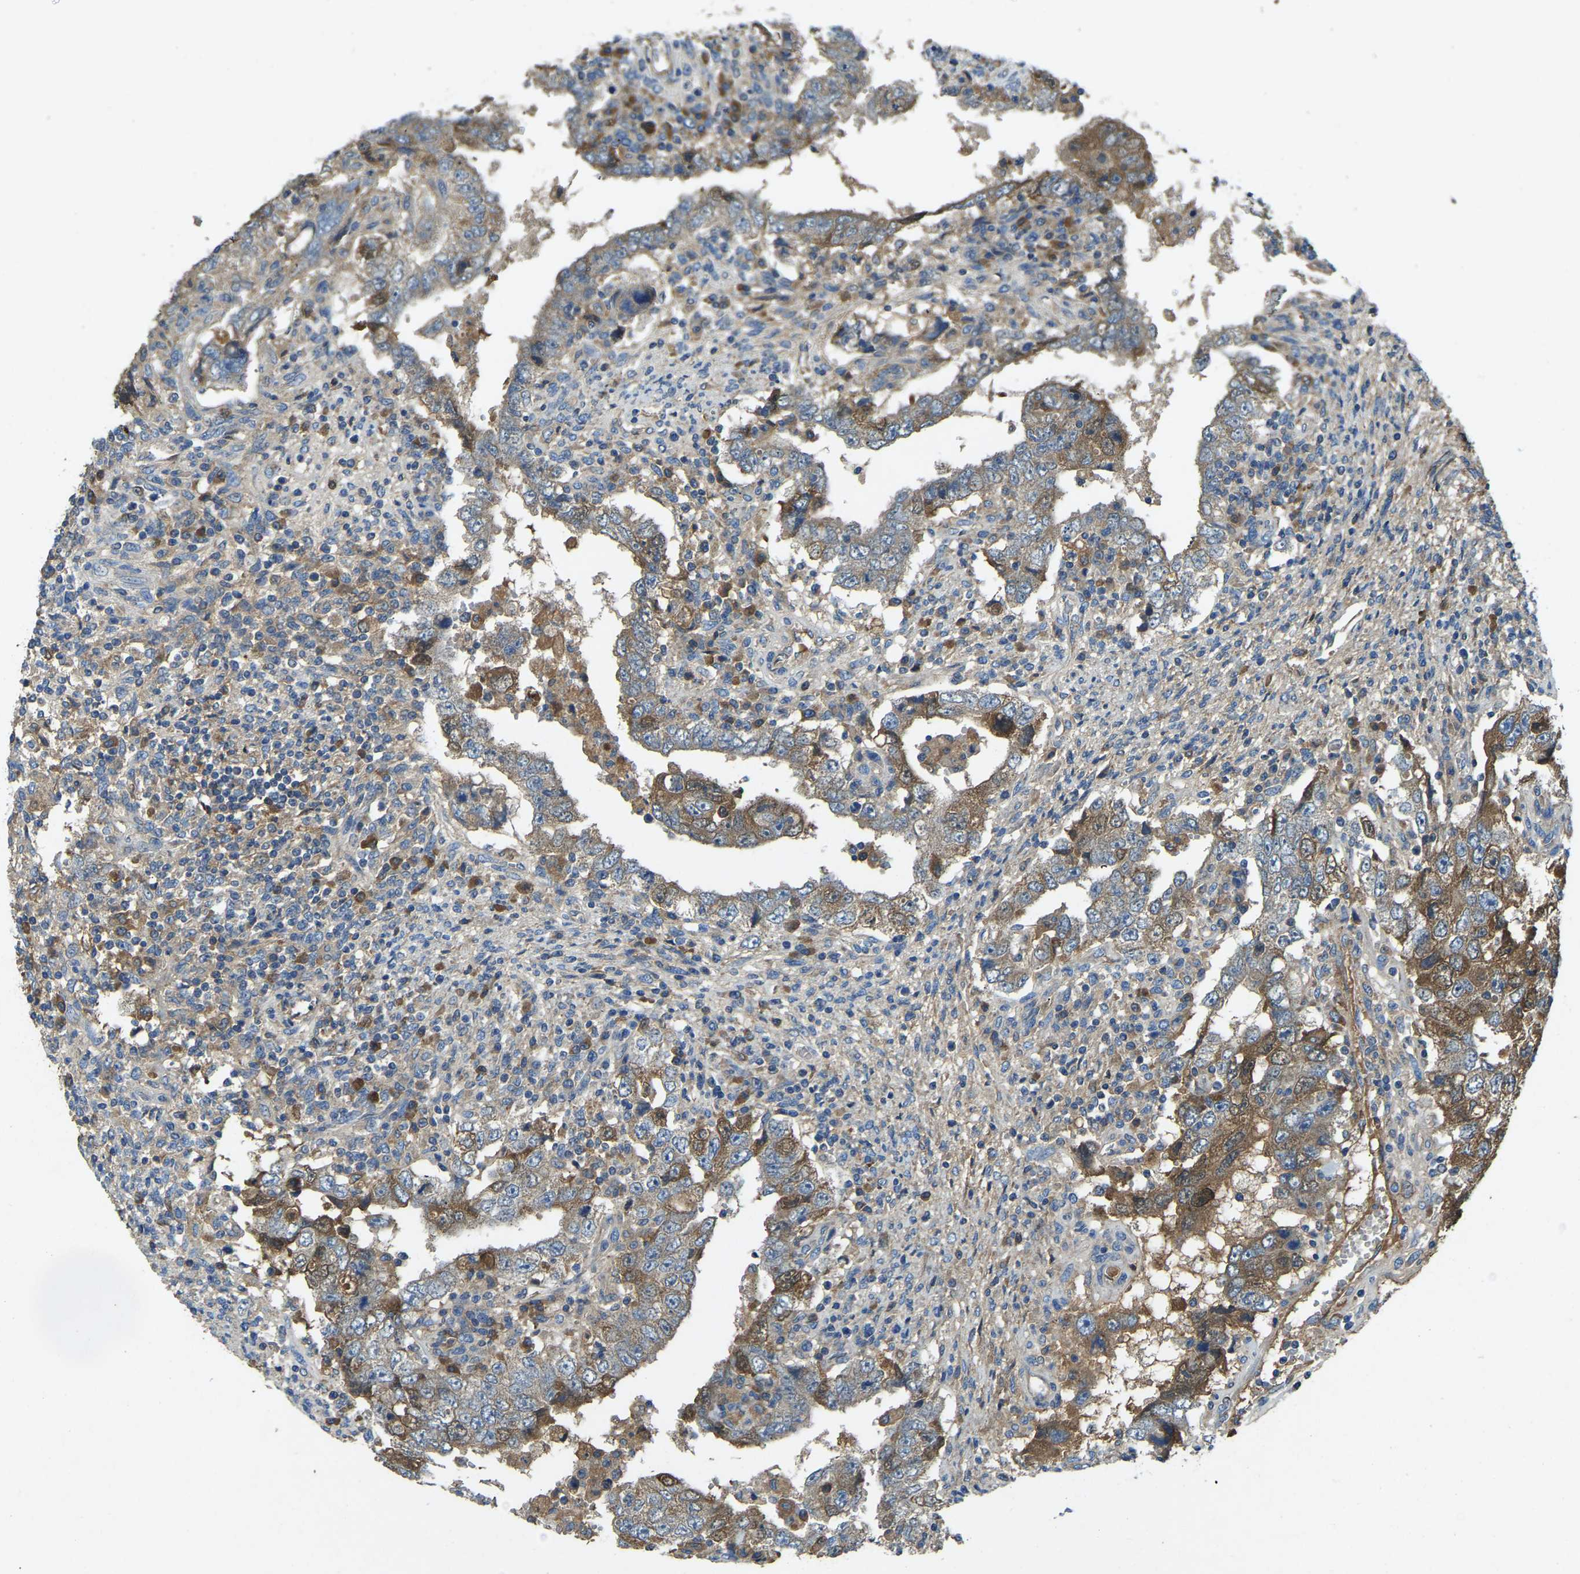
{"staining": {"intensity": "moderate", "quantity": "25%-75%", "location": "cytoplasmic/membranous"}, "tissue": "testis cancer", "cell_type": "Tumor cells", "image_type": "cancer", "snomed": [{"axis": "morphology", "description": "Carcinoma, Embryonal, NOS"}, {"axis": "topography", "description": "Testis"}], "caption": "Immunohistochemical staining of testis cancer (embryonal carcinoma) reveals moderate cytoplasmic/membranous protein staining in about 25%-75% of tumor cells. (DAB (3,3'-diaminobenzidine) IHC with brightfield microscopy, high magnification).", "gene": "ATP8B1", "patient": {"sex": "male", "age": 26}}